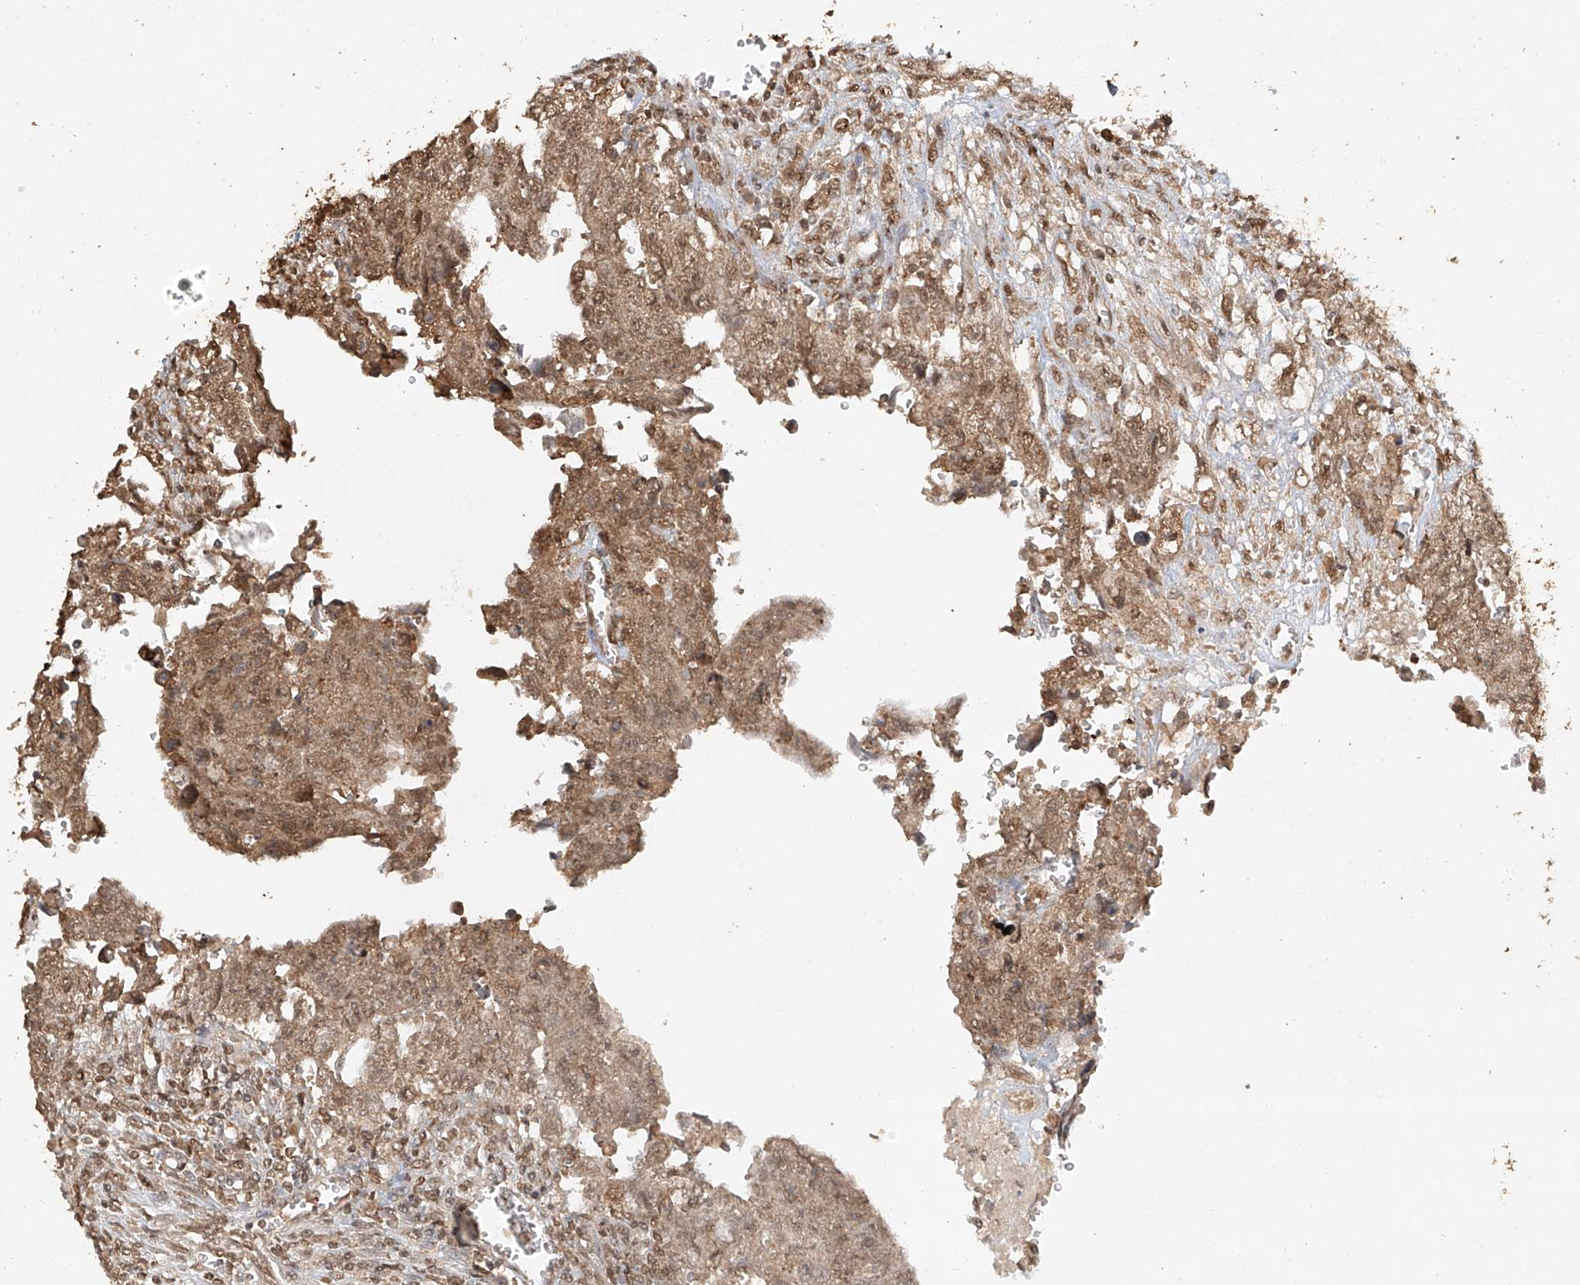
{"staining": {"intensity": "moderate", "quantity": ">75%", "location": "cytoplasmic/membranous,nuclear"}, "tissue": "testis cancer", "cell_type": "Tumor cells", "image_type": "cancer", "snomed": [{"axis": "morphology", "description": "Carcinoma, Embryonal, NOS"}, {"axis": "topography", "description": "Testis"}], "caption": "Protein positivity by immunohistochemistry reveals moderate cytoplasmic/membranous and nuclear expression in about >75% of tumor cells in testis cancer.", "gene": "TIGAR", "patient": {"sex": "male", "age": 28}}